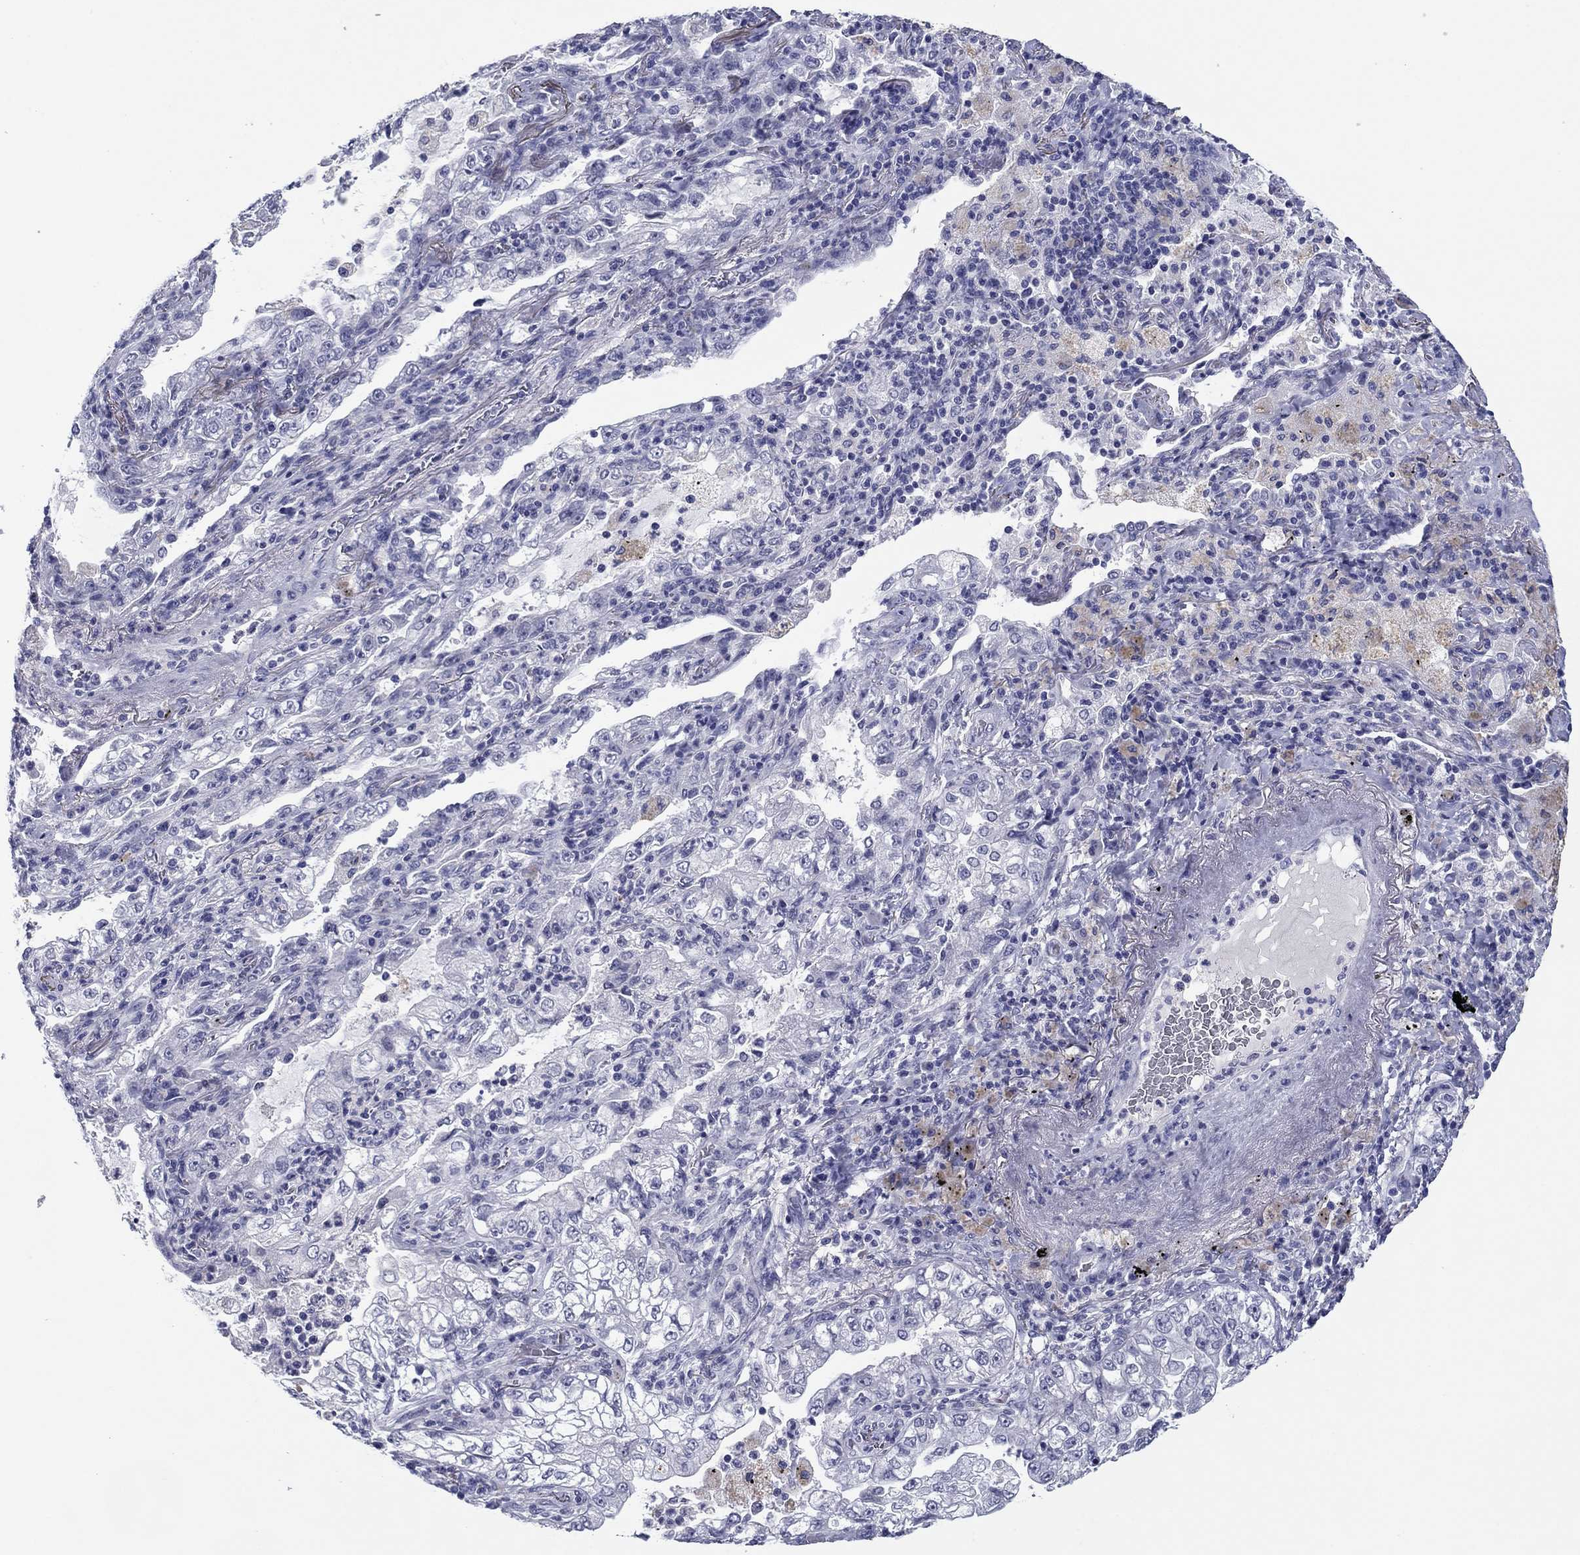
{"staining": {"intensity": "weak", "quantity": "<25%", "location": "cytoplasmic/membranous"}, "tissue": "lung cancer", "cell_type": "Tumor cells", "image_type": "cancer", "snomed": [{"axis": "morphology", "description": "Adenocarcinoma, NOS"}, {"axis": "topography", "description": "Lung"}], "caption": "A high-resolution histopathology image shows immunohistochemistry (IHC) staining of lung cancer, which reveals no significant expression in tumor cells.", "gene": "TCFL5", "patient": {"sex": "female", "age": 73}}